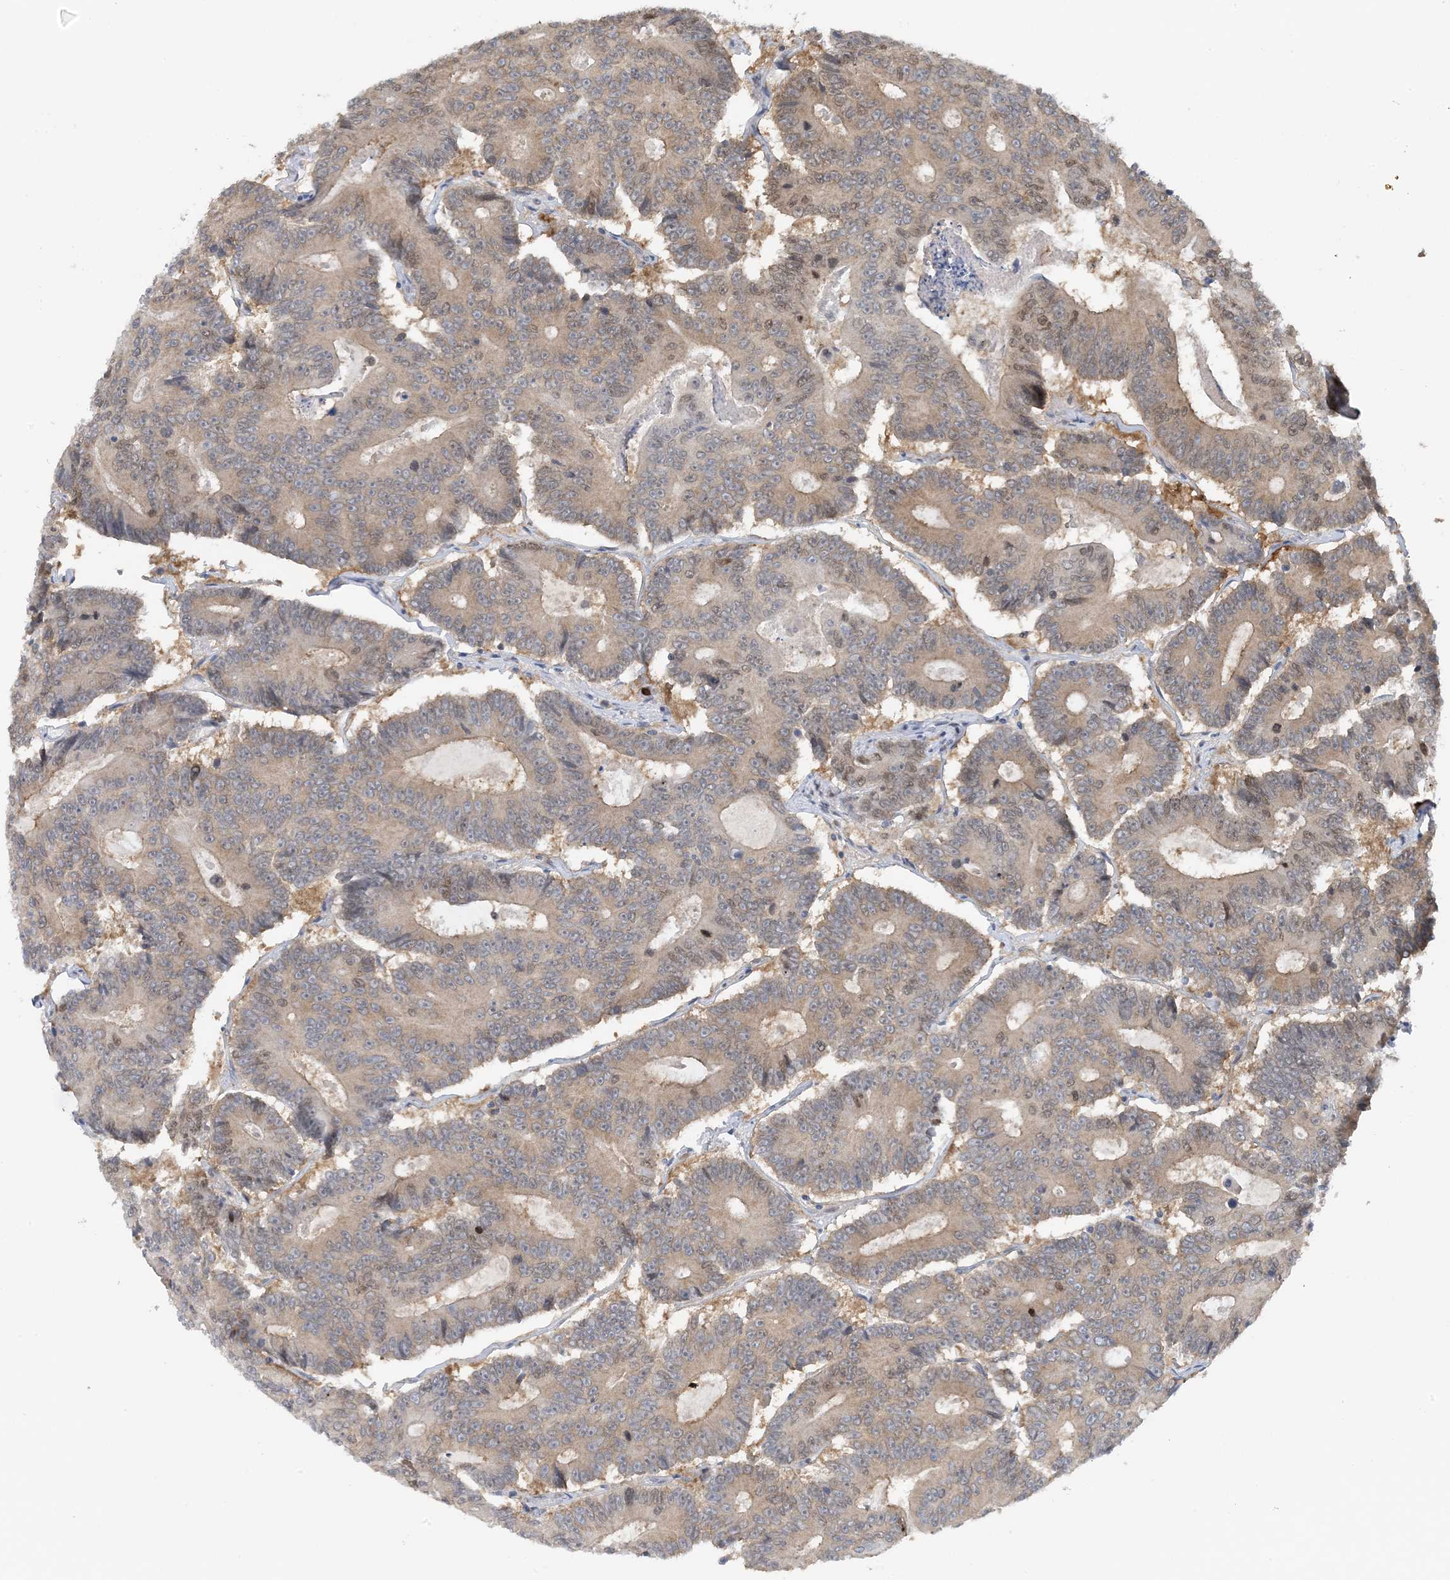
{"staining": {"intensity": "weak", "quantity": ">75%", "location": "cytoplasmic/membranous"}, "tissue": "colorectal cancer", "cell_type": "Tumor cells", "image_type": "cancer", "snomed": [{"axis": "morphology", "description": "Adenocarcinoma, NOS"}, {"axis": "topography", "description": "Colon"}], "caption": "Colorectal cancer (adenocarcinoma) was stained to show a protein in brown. There is low levels of weak cytoplasmic/membranous positivity in about >75% of tumor cells.", "gene": "ACYP2", "patient": {"sex": "male", "age": 83}}